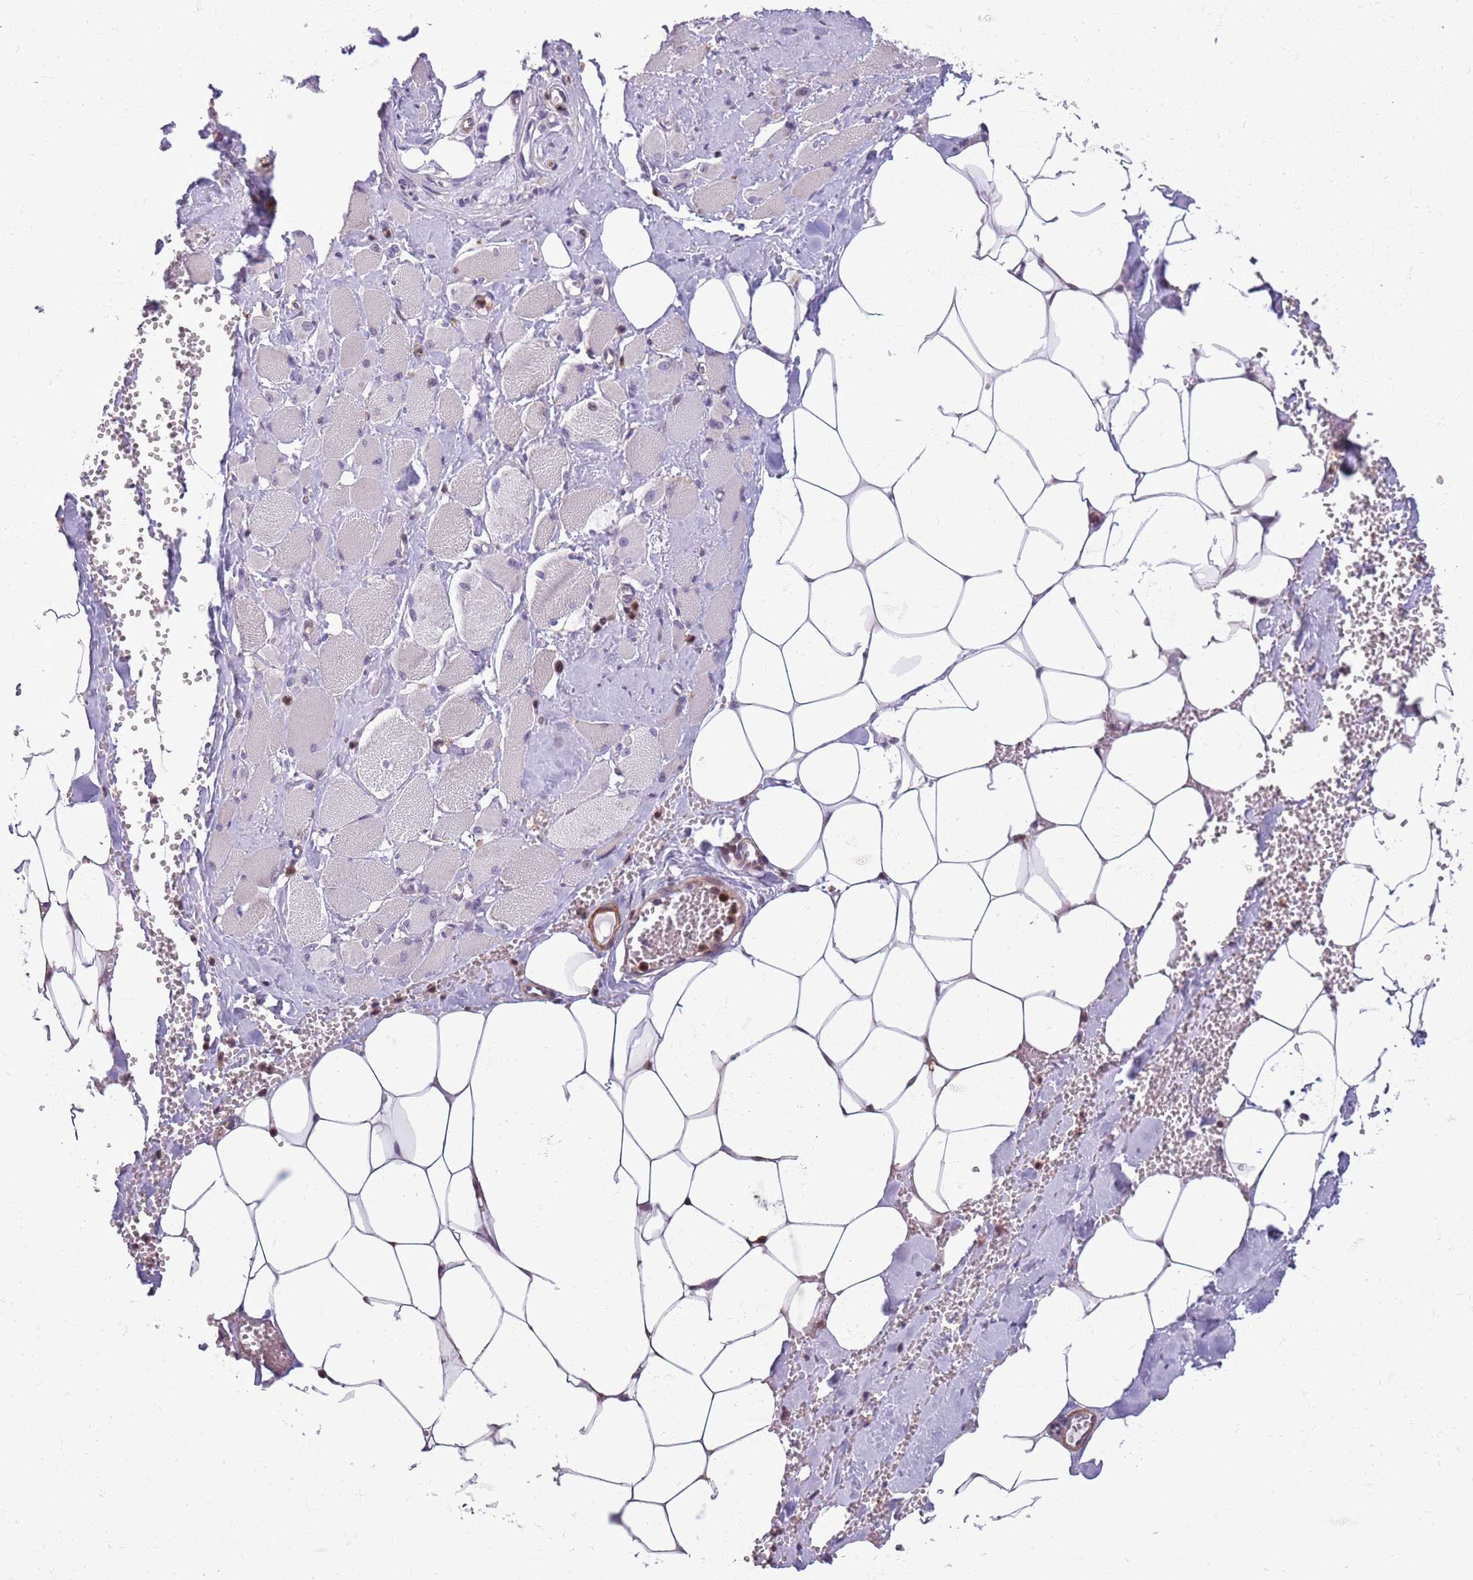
{"staining": {"intensity": "negative", "quantity": "none", "location": "none"}, "tissue": "skeletal muscle", "cell_type": "Myocytes", "image_type": "normal", "snomed": [{"axis": "morphology", "description": "Normal tissue, NOS"}, {"axis": "morphology", "description": "Basal cell carcinoma"}, {"axis": "topography", "description": "Skeletal muscle"}], "caption": "Immunohistochemistry image of benign skeletal muscle: skeletal muscle stained with DAB reveals no significant protein expression in myocytes.", "gene": "JAML", "patient": {"sex": "female", "age": 64}}